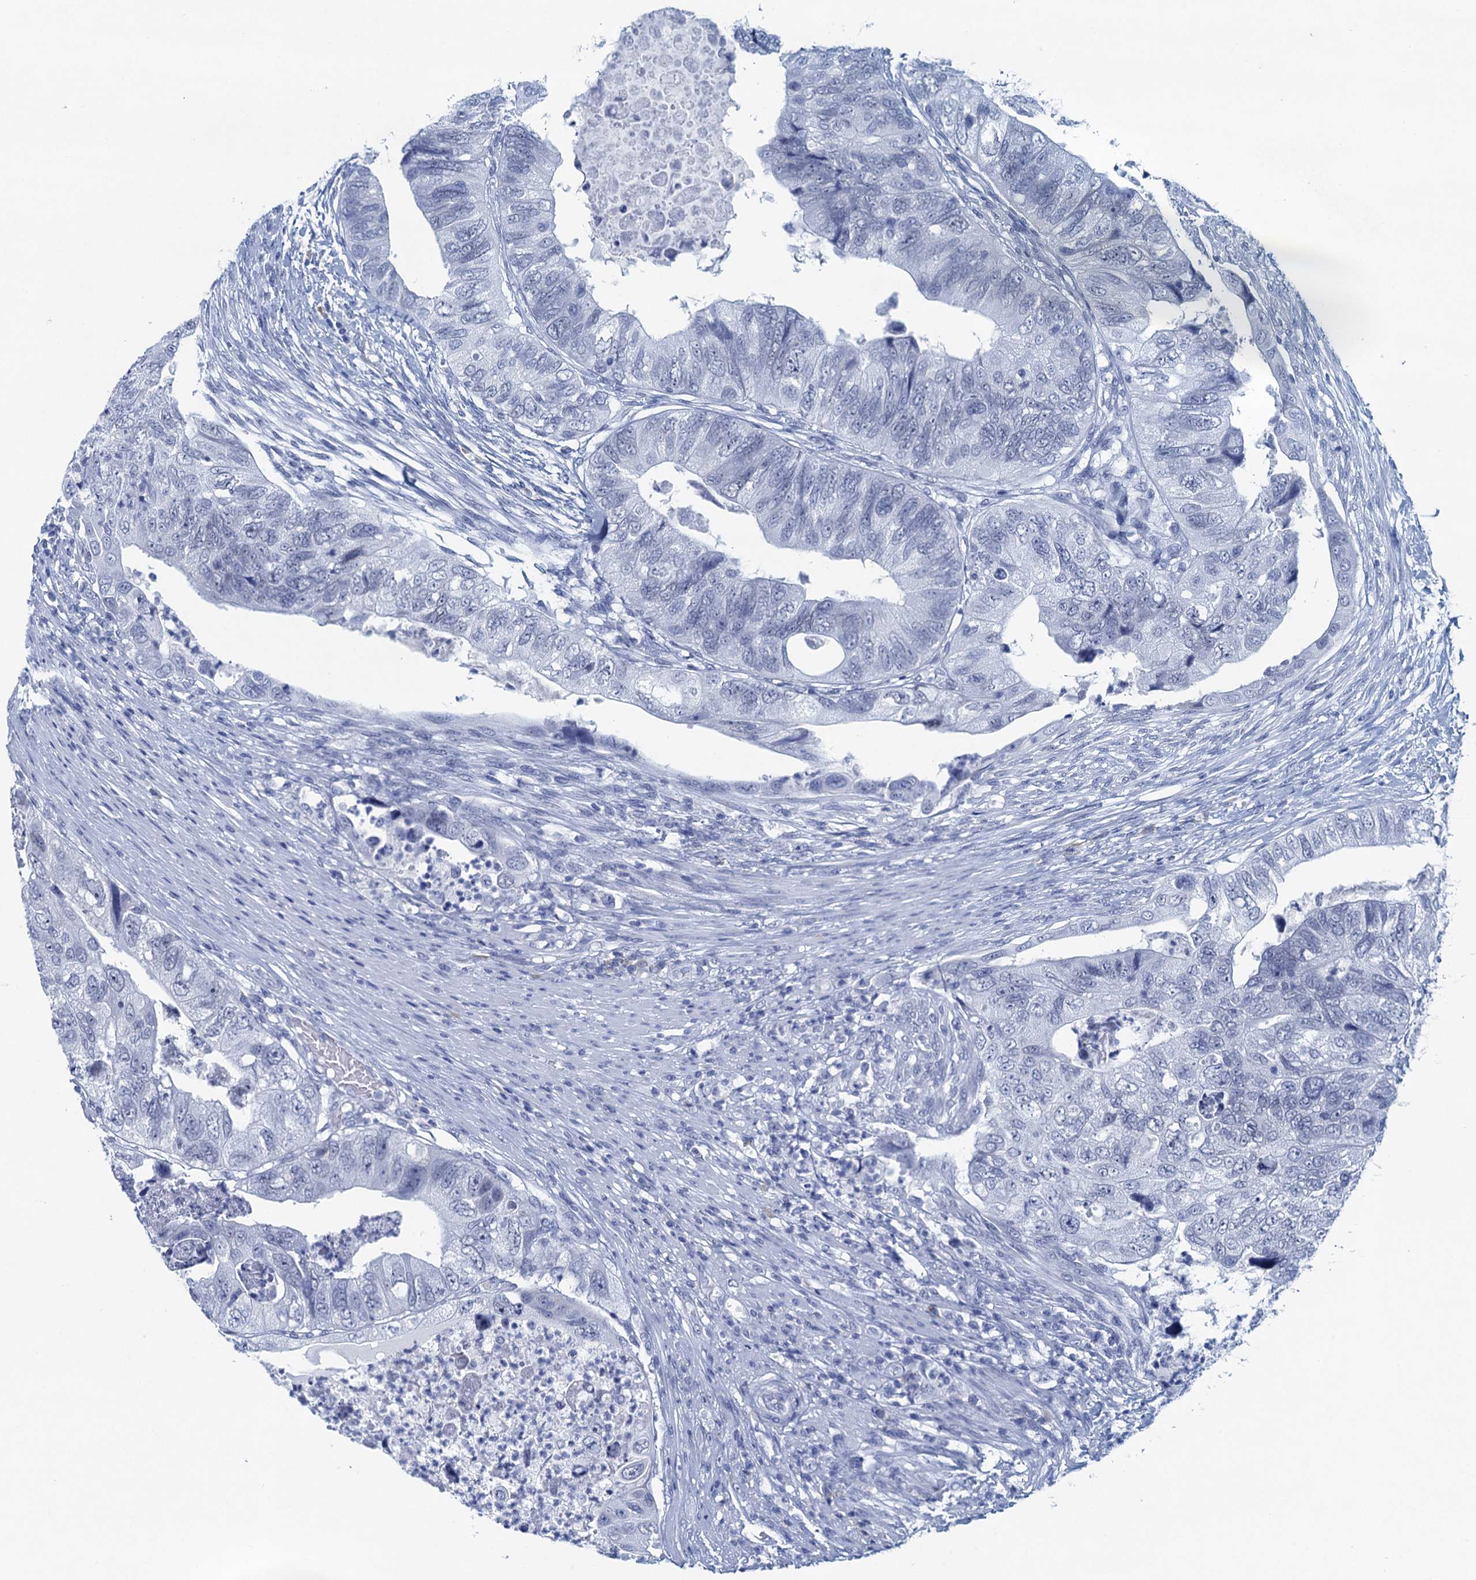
{"staining": {"intensity": "negative", "quantity": "none", "location": "none"}, "tissue": "colorectal cancer", "cell_type": "Tumor cells", "image_type": "cancer", "snomed": [{"axis": "morphology", "description": "Adenocarcinoma, NOS"}, {"axis": "topography", "description": "Rectum"}], "caption": "High magnification brightfield microscopy of adenocarcinoma (colorectal) stained with DAB (brown) and counterstained with hematoxylin (blue): tumor cells show no significant staining.", "gene": "HAPSTR1", "patient": {"sex": "male", "age": 63}}